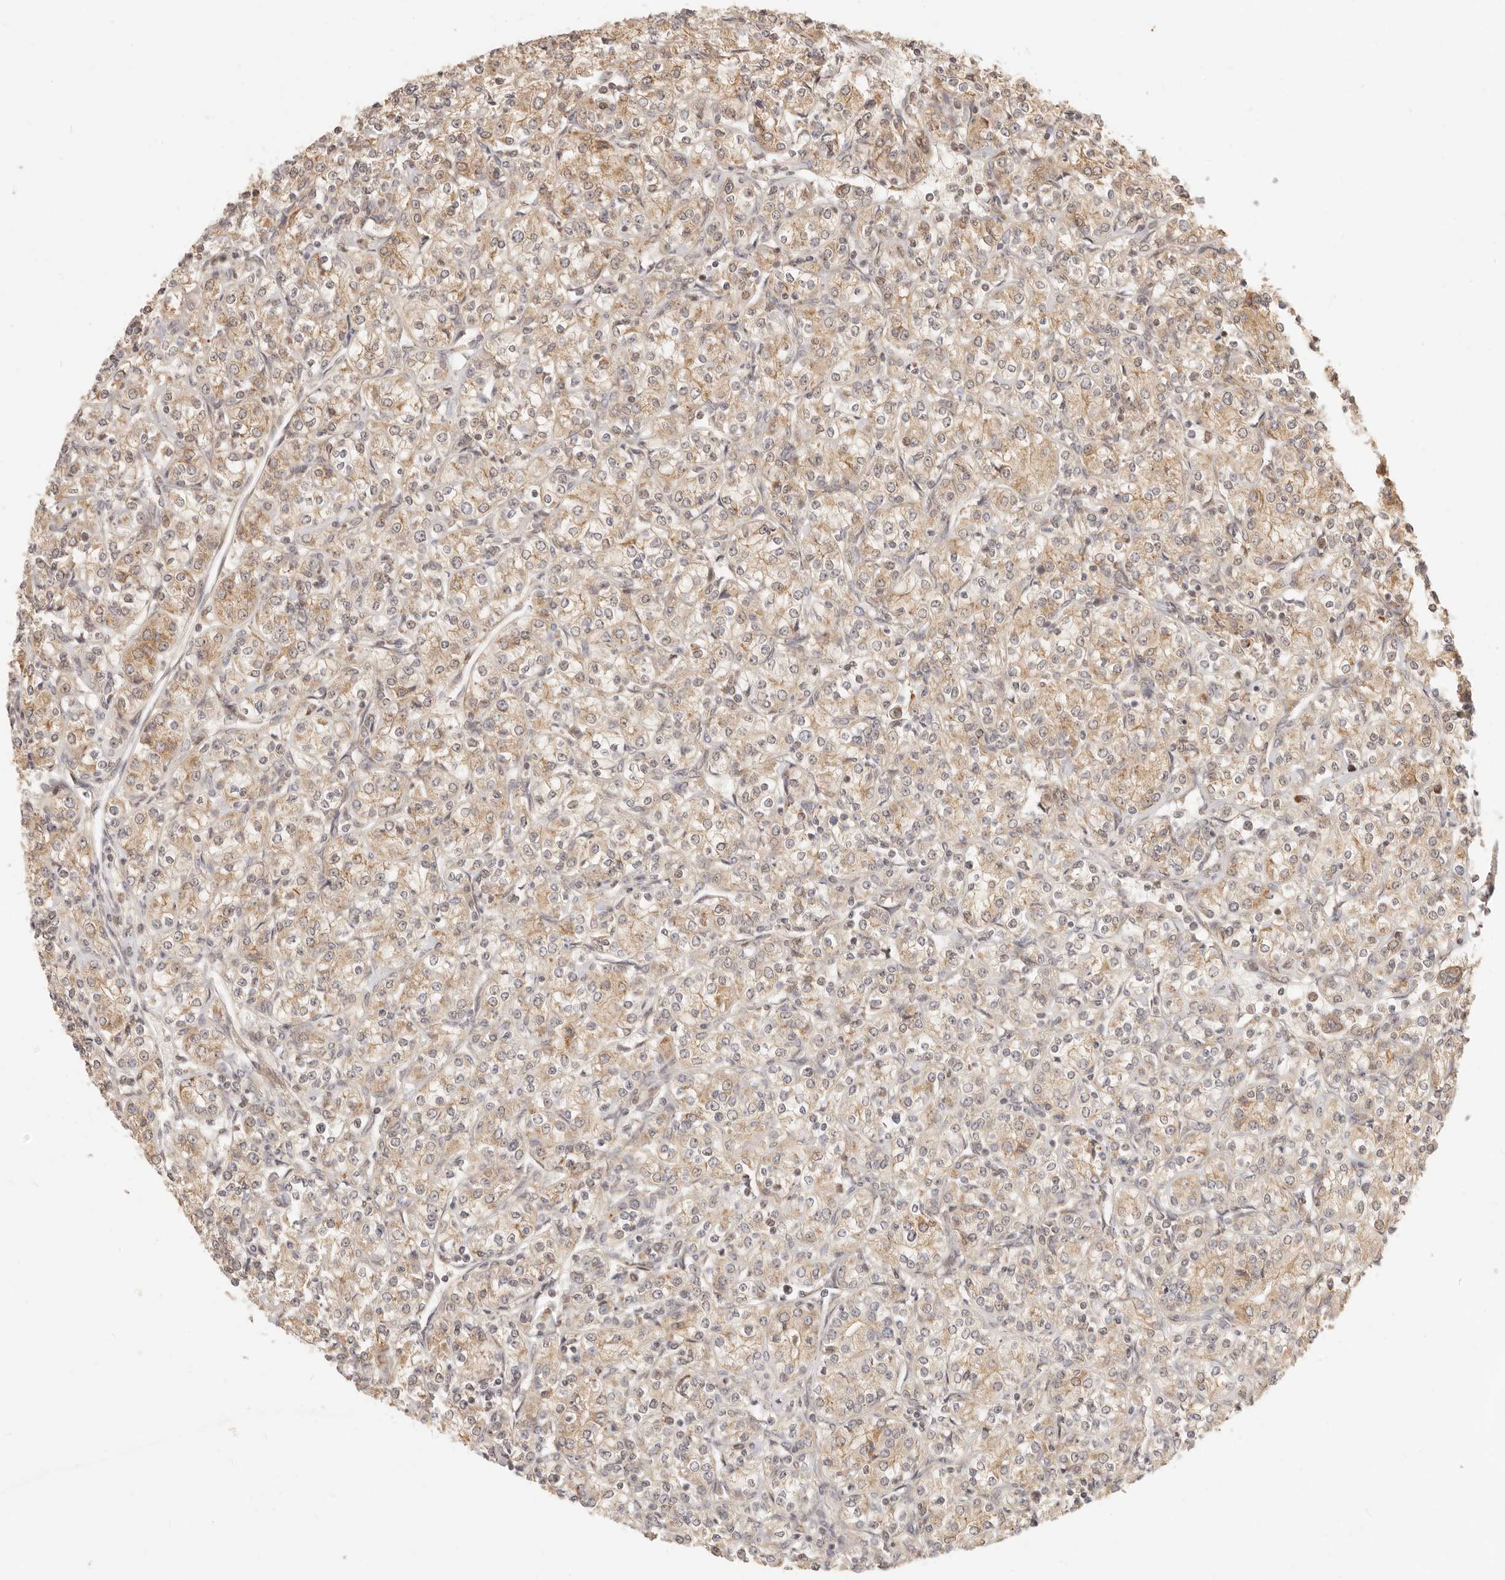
{"staining": {"intensity": "moderate", "quantity": ">75%", "location": "cytoplasmic/membranous"}, "tissue": "renal cancer", "cell_type": "Tumor cells", "image_type": "cancer", "snomed": [{"axis": "morphology", "description": "Adenocarcinoma, NOS"}, {"axis": "topography", "description": "Kidney"}], "caption": "An immunohistochemistry image of neoplastic tissue is shown. Protein staining in brown highlights moderate cytoplasmic/membranous positivity in adenocarcinoma (renal) within tumor cells. (brown staining indicates protein expression, while blue staining denotes nuclei).", "gene": "TIMM17A", "patient": {"sex": "male", "age": 77}}